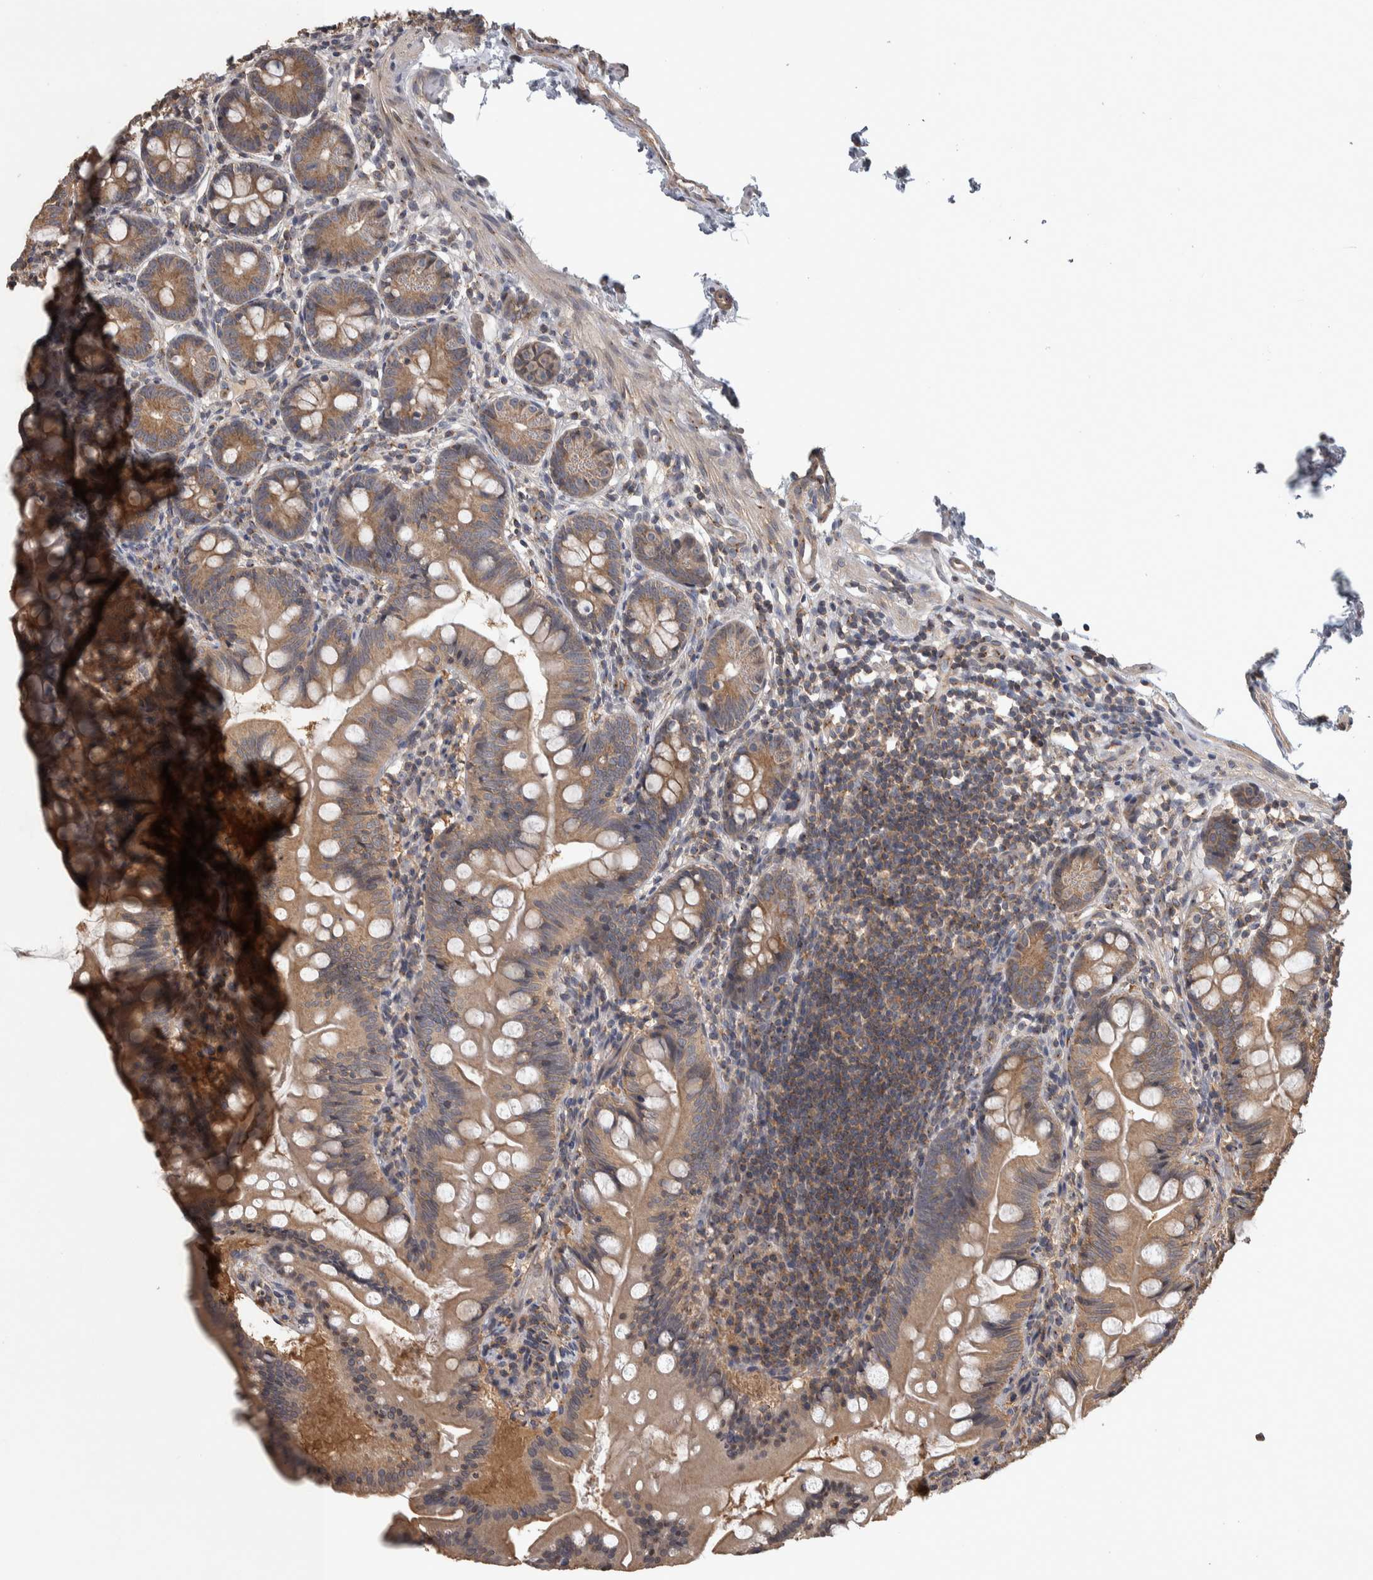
{"staining": {"intensity": "moderate", "quantity": ">75%", "location": "cytoplasmic/membranous"}, "tissue": "small intestine", "cell_type": "Glandular cells", "image_type": "normal", "snomed": [{"axis": "morphology", "description": "Normal tissue, NOS"}, {"axis": "topography", "description": "Small intestine"}], "caption": "Human small intestine stained for a protein (brown) shows moderate cytoplasmic/membranous positive staining in about >75% of glandular cells.", "gene": "IFRD1", "patient": {"sex": "male", "age": 7}}